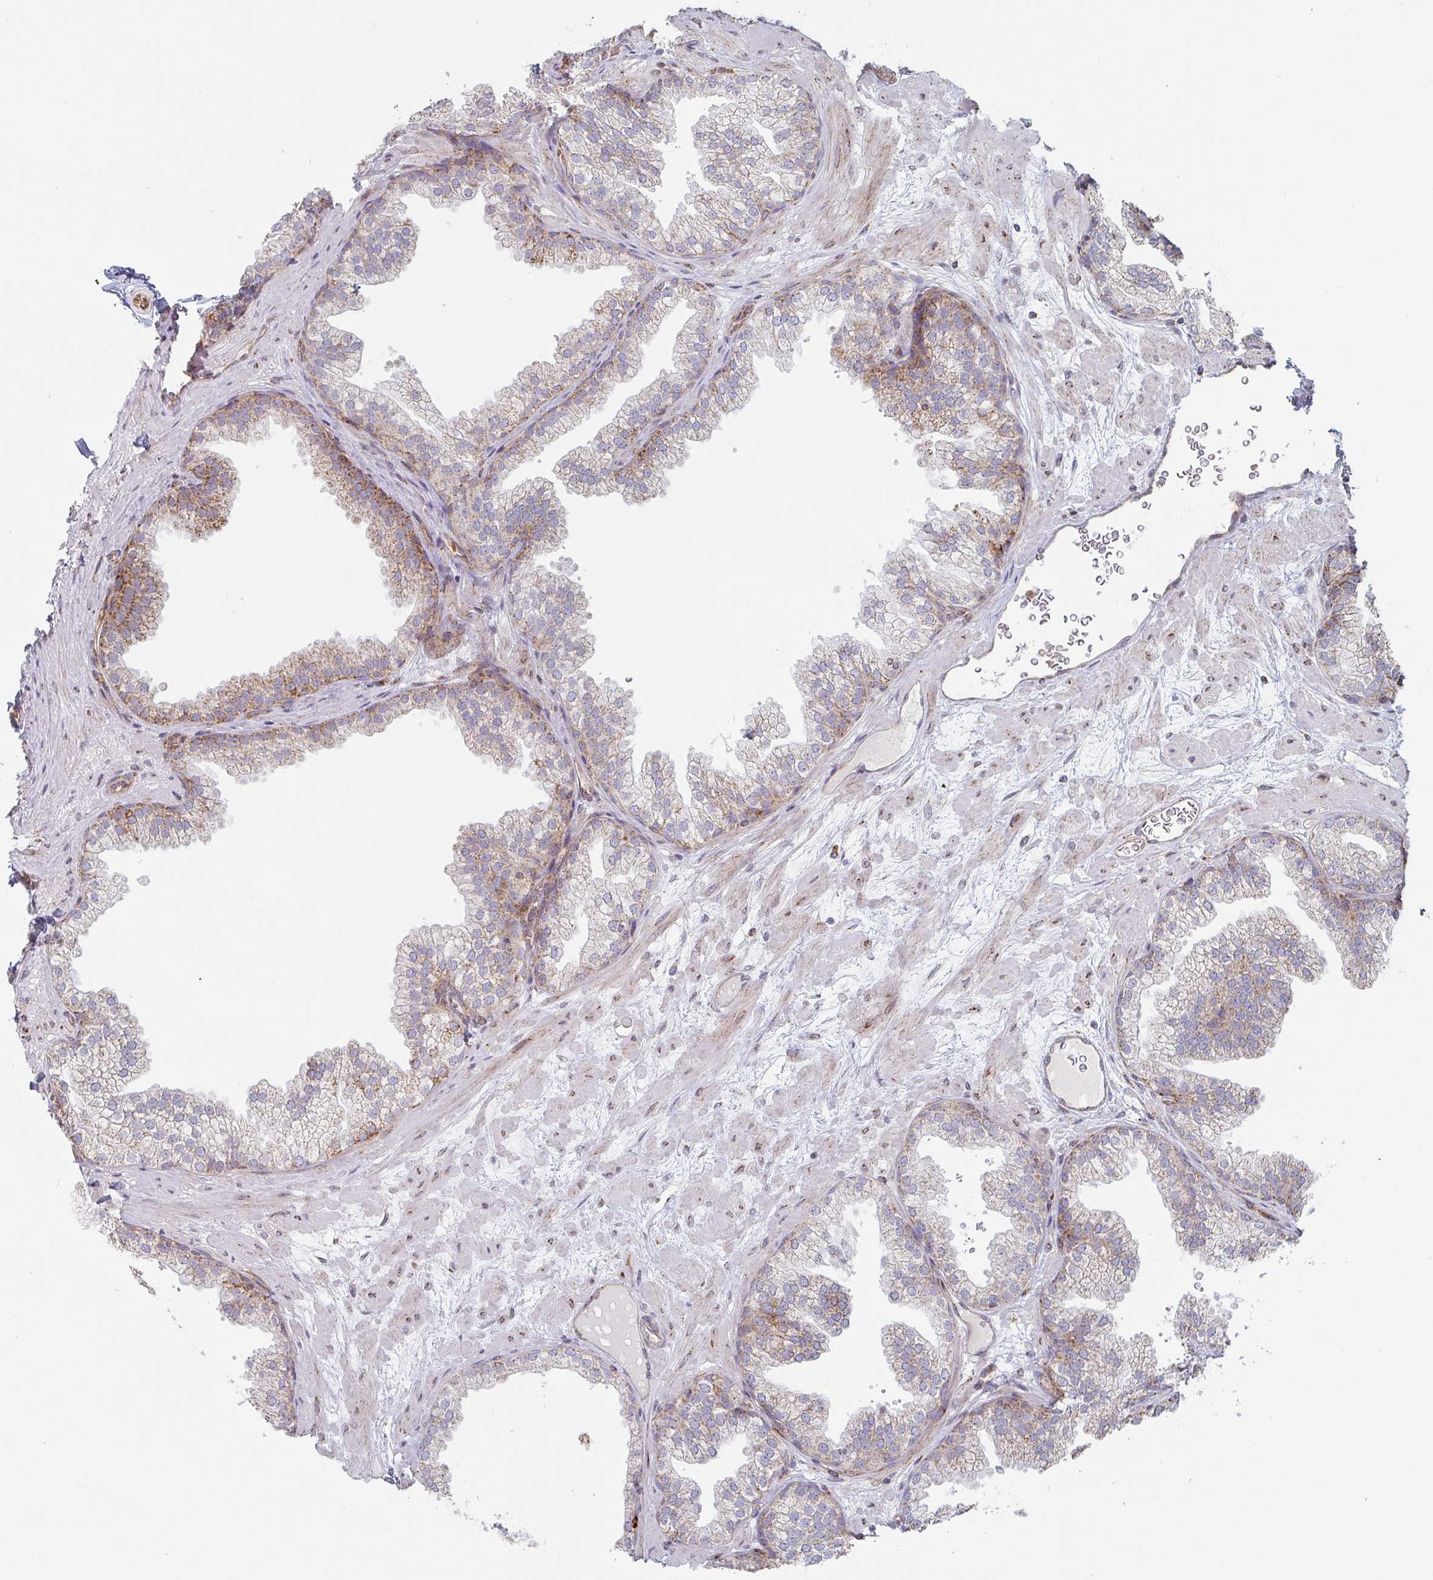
{"staining": {"intensity": "moderate", "quantity": "25%-75%", "location": "cytoplasmic/membranous"}, "tissue": "prostate", "cell_type": "Glandular cells", "image_type": "normal", "snomed": [{"axis": "morphology", "description": "Normal tissue, NOS"}, {"axis": "topography", "description": "Prostate"}], "caption": "Protein staining exhibits moderate cytoplasmic/membranous staining in approximately 25%-75% of glandular cells in normal prostate.", "gene": "ZNF526", "patient": {"sex": "male", "age": 37}}